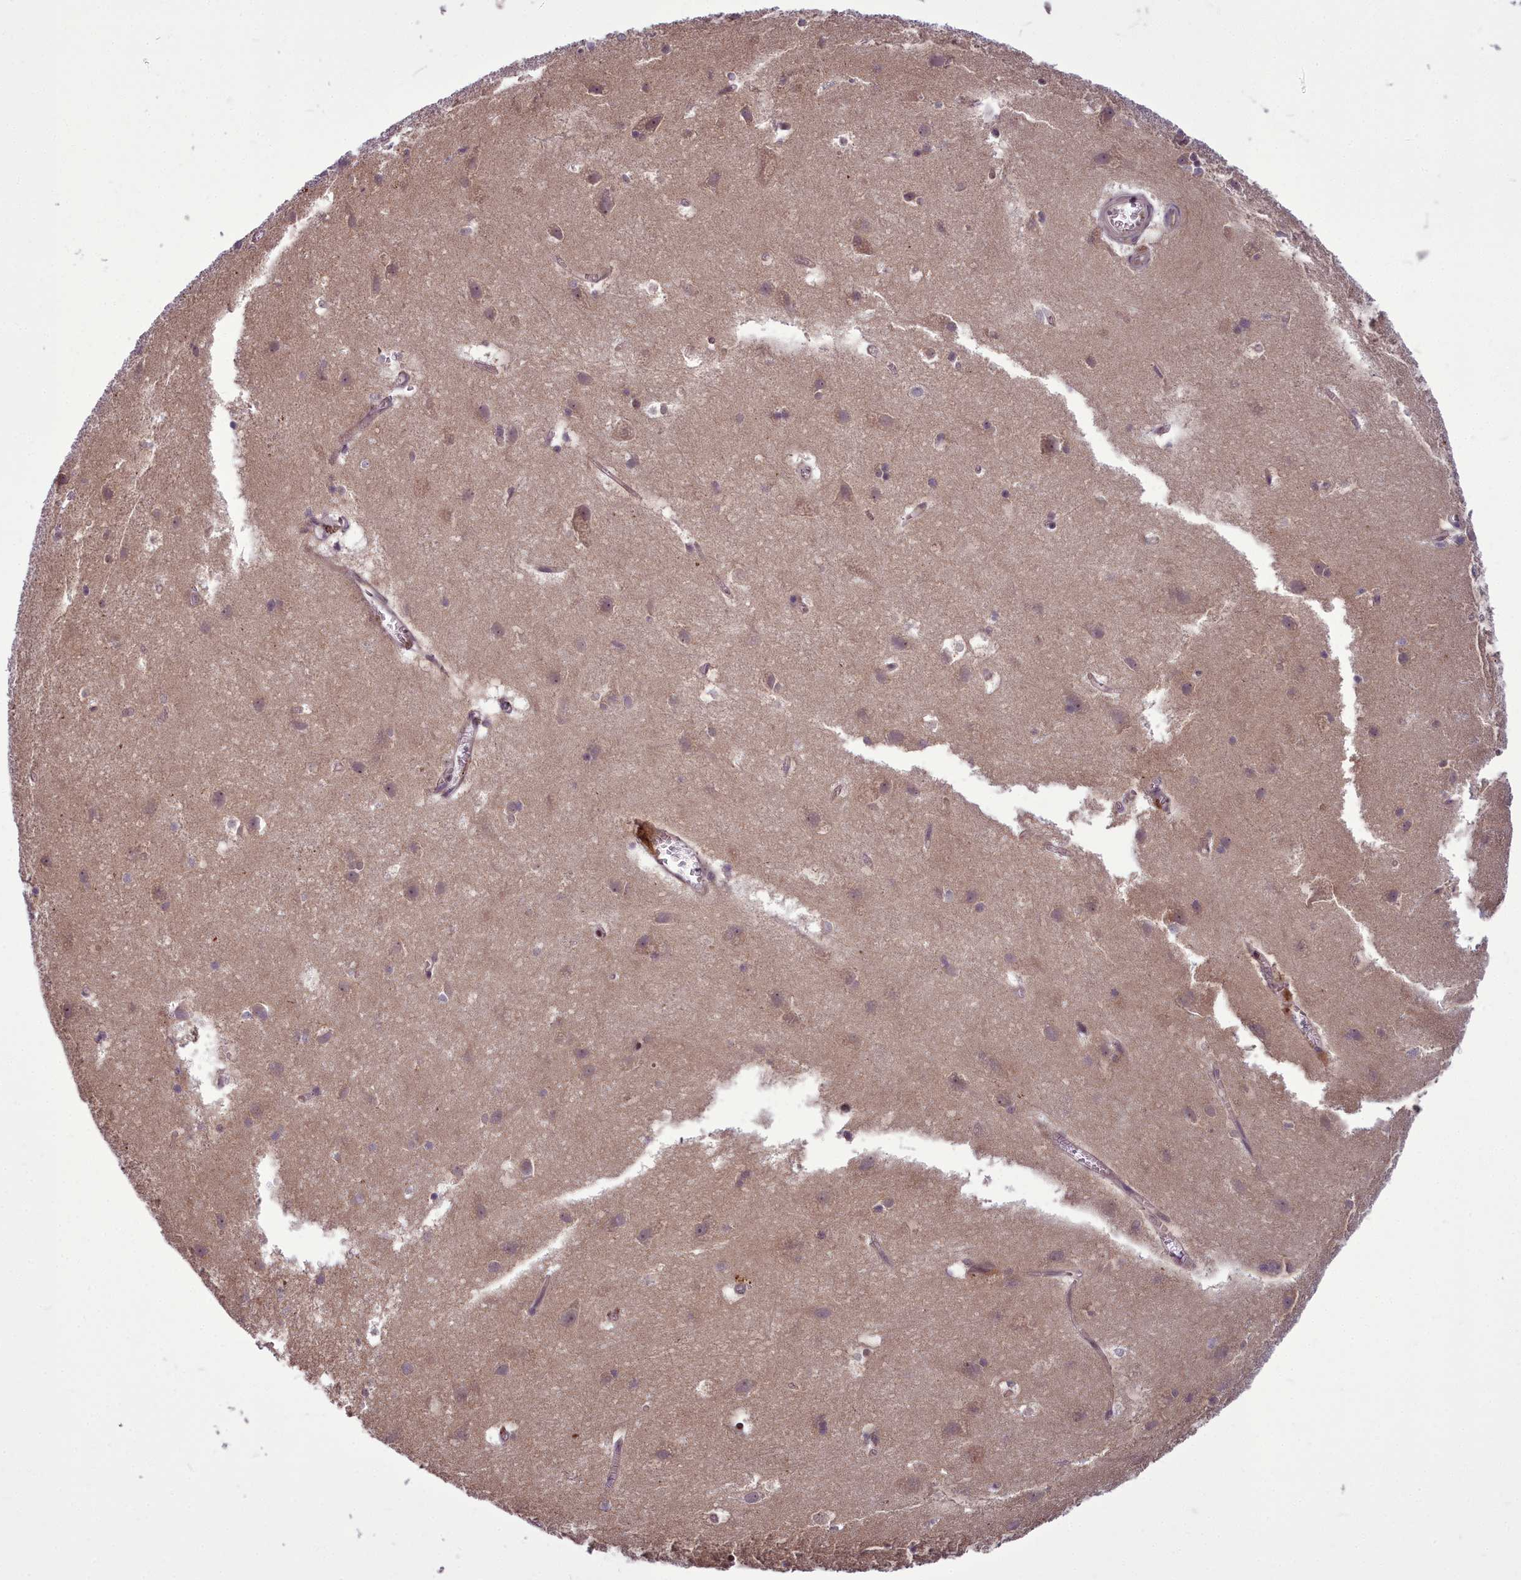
{"staining": {"intensity": "weak", "quantity": "25%-75%", "location": "cytoplasmic/membranous"}, "tissue": "cerebral cortex", "cell_type": "Endothelial cells", "image_type": "normal", "snomed": [{"axis": "morphology", "description": "Normal tissue, NOS"}, {"axis": "topography", "description": "Cerebral cortex"}], "caption": "Cerebral cortex stained with DAB immunohistochemistry (IHC) shows low levels of weak cytoplasmic/membranous staining in approximately 25%-75% of endothelial cells. (DAB IHC with brightfield microscopy, high magnification).", "gene": "AP1M1", "patient": {"sex": "male", "age": 54}}